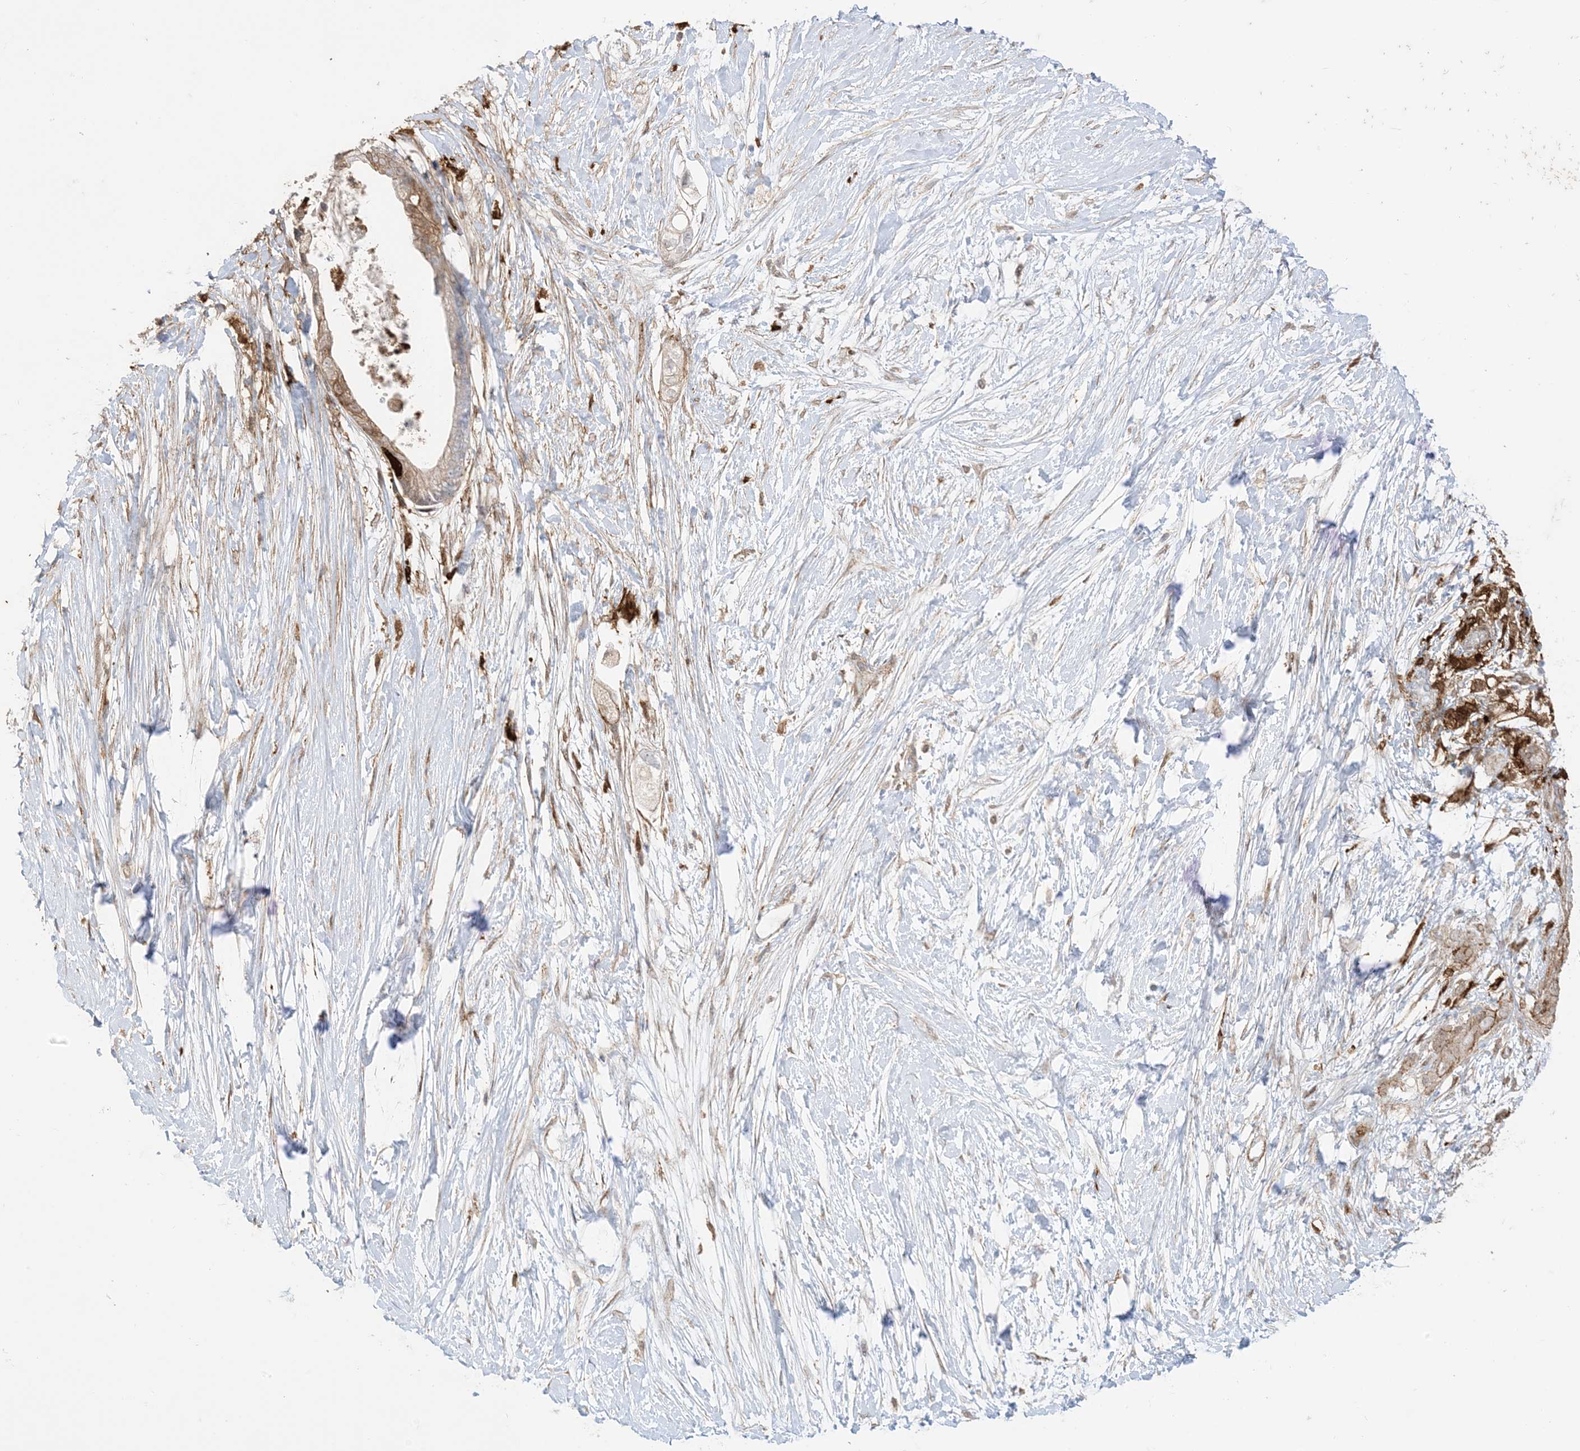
{"staining": {"intensity": "moderate", "quantity": "25%-75%", "location": "cytoplasmic/membranous"}, "tissue": "pancreatic cancer", "cell_type": "Tumor cells", "image_type": "cancer", "snomed": [{"axis": "morphology", "description": "Adenocarcinoma, NOS"}, {"axis": "topography", "description": "Pancreas"}], "caption": "Protein staining of pancreatic cancer tissue shows moderate cytoplasmic/membranous staining in approximately 25%-75% of tumor cells.", "gene": "GSN", "patient": {"sex": "male", "age": 53}}